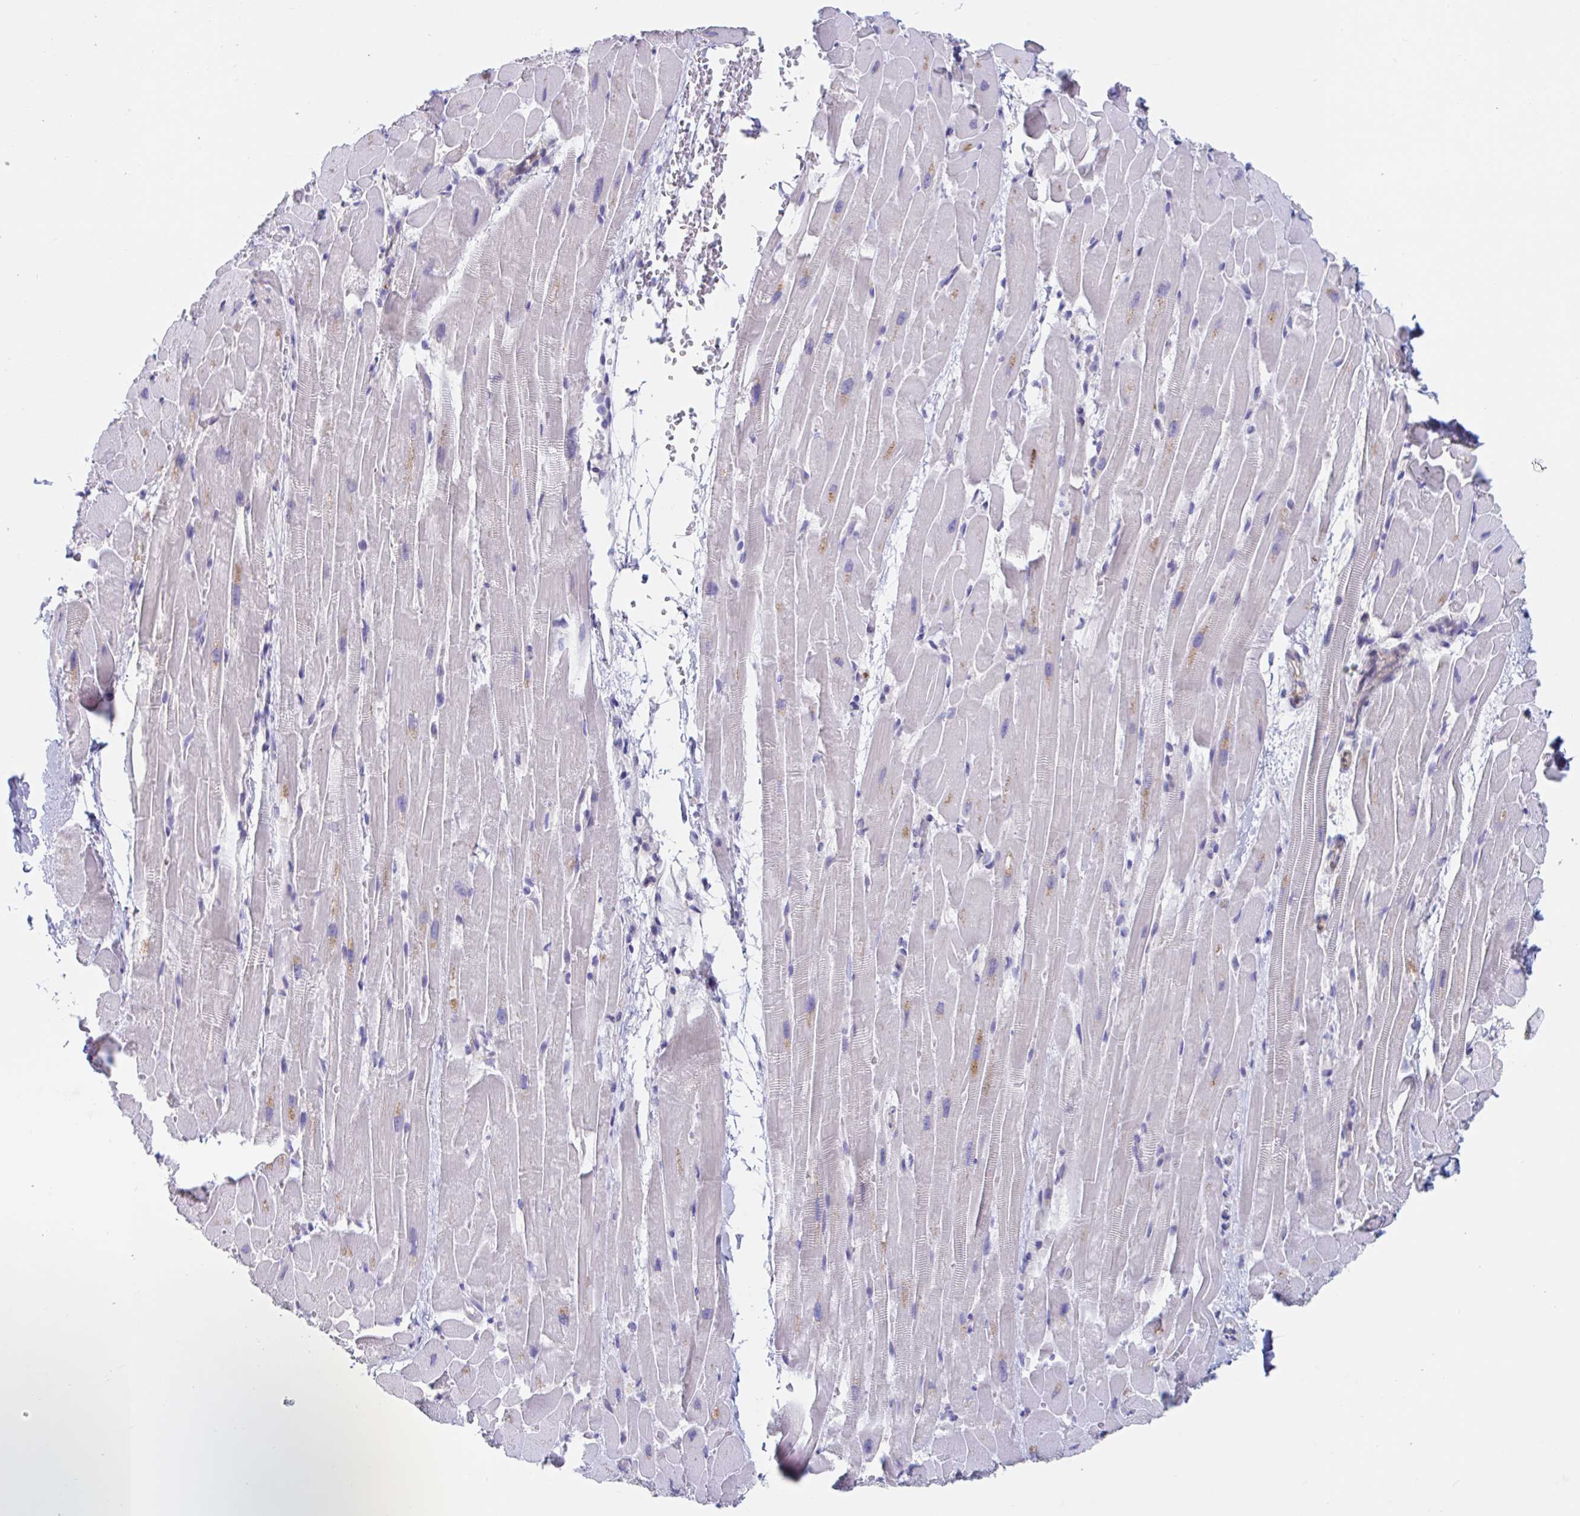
{"staining": {"intensity": "moderate", "quantity": "<25%", "location": "cytoplasmic/membranous"}, "tissue": "heart muscle", "cell_type": "Cardiomyocytes", "image_type": "normal", "snomed": [{"axis": "morphology", "description": "Normal tissue, NOS"}, {"axis": "topography", "description": "Heart"}], "caption": "Immunohistochemistry (IHC) of normal heart muscle shows low levels of moderate cytoplasmic/membranous positivity in about <25% of cardiomyocytes.", "gene": "ZNHIT2", "patient": {"sex": "male", "age": 37}}